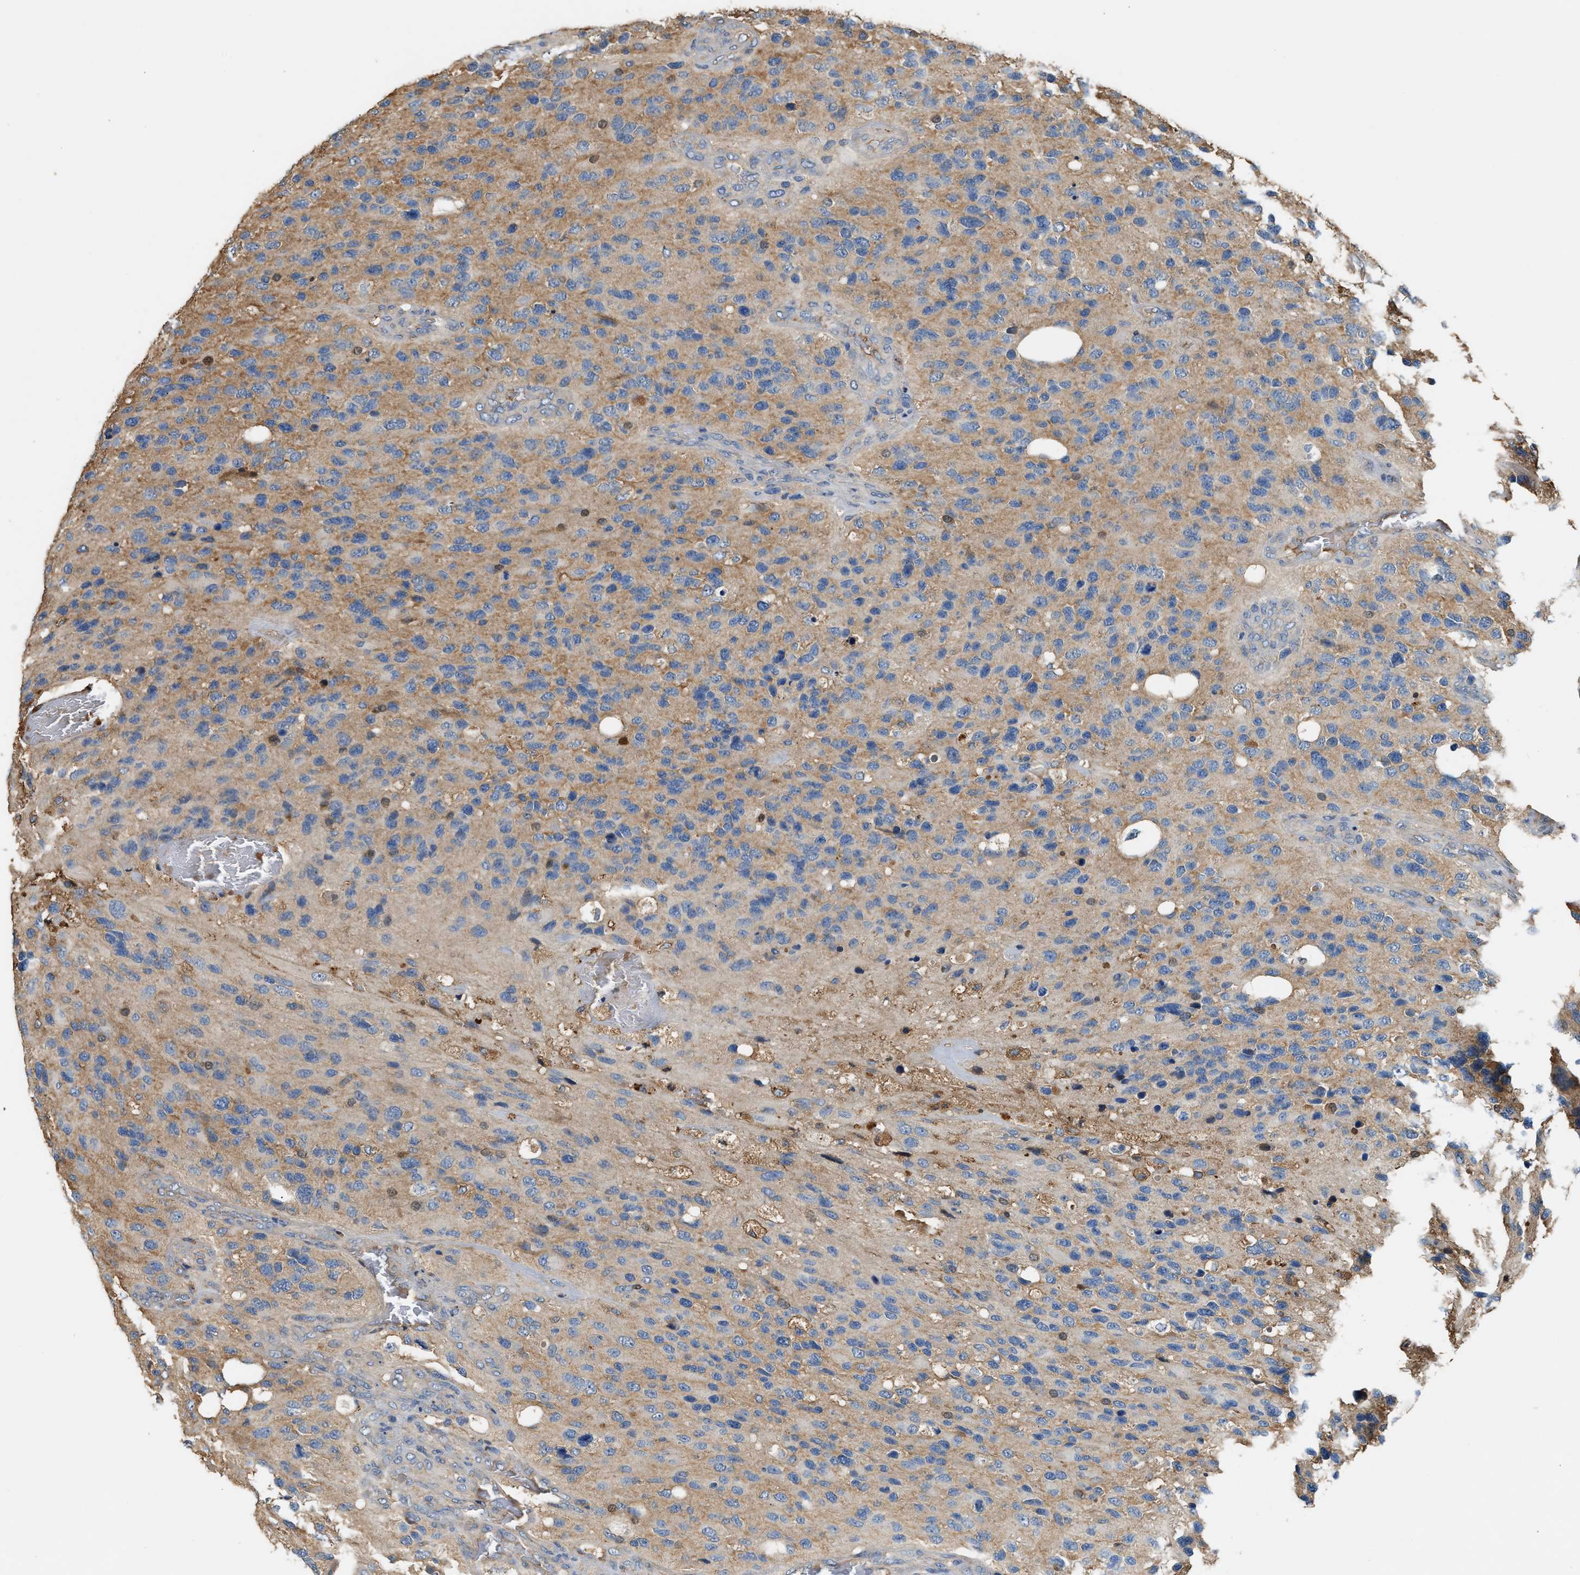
{"staining": {"intensity": "moderate", "quantity": "<25%", "location": "cytoplasmic/membranous"}, "tissue": "glioma", "cell_type": "Tumor cells", "image_type": "cancer", "snomed": [{"axis": "morphology", "description": "Glioma, malignant, High grade"}, {"axis": "topography", "description": "Brain"}], "caption": "Glioma stained with a protein marker reveals moderate staining in tumor cells.", "gene": "TMEM268", "patient": {"sex": "female", "age": 58}}